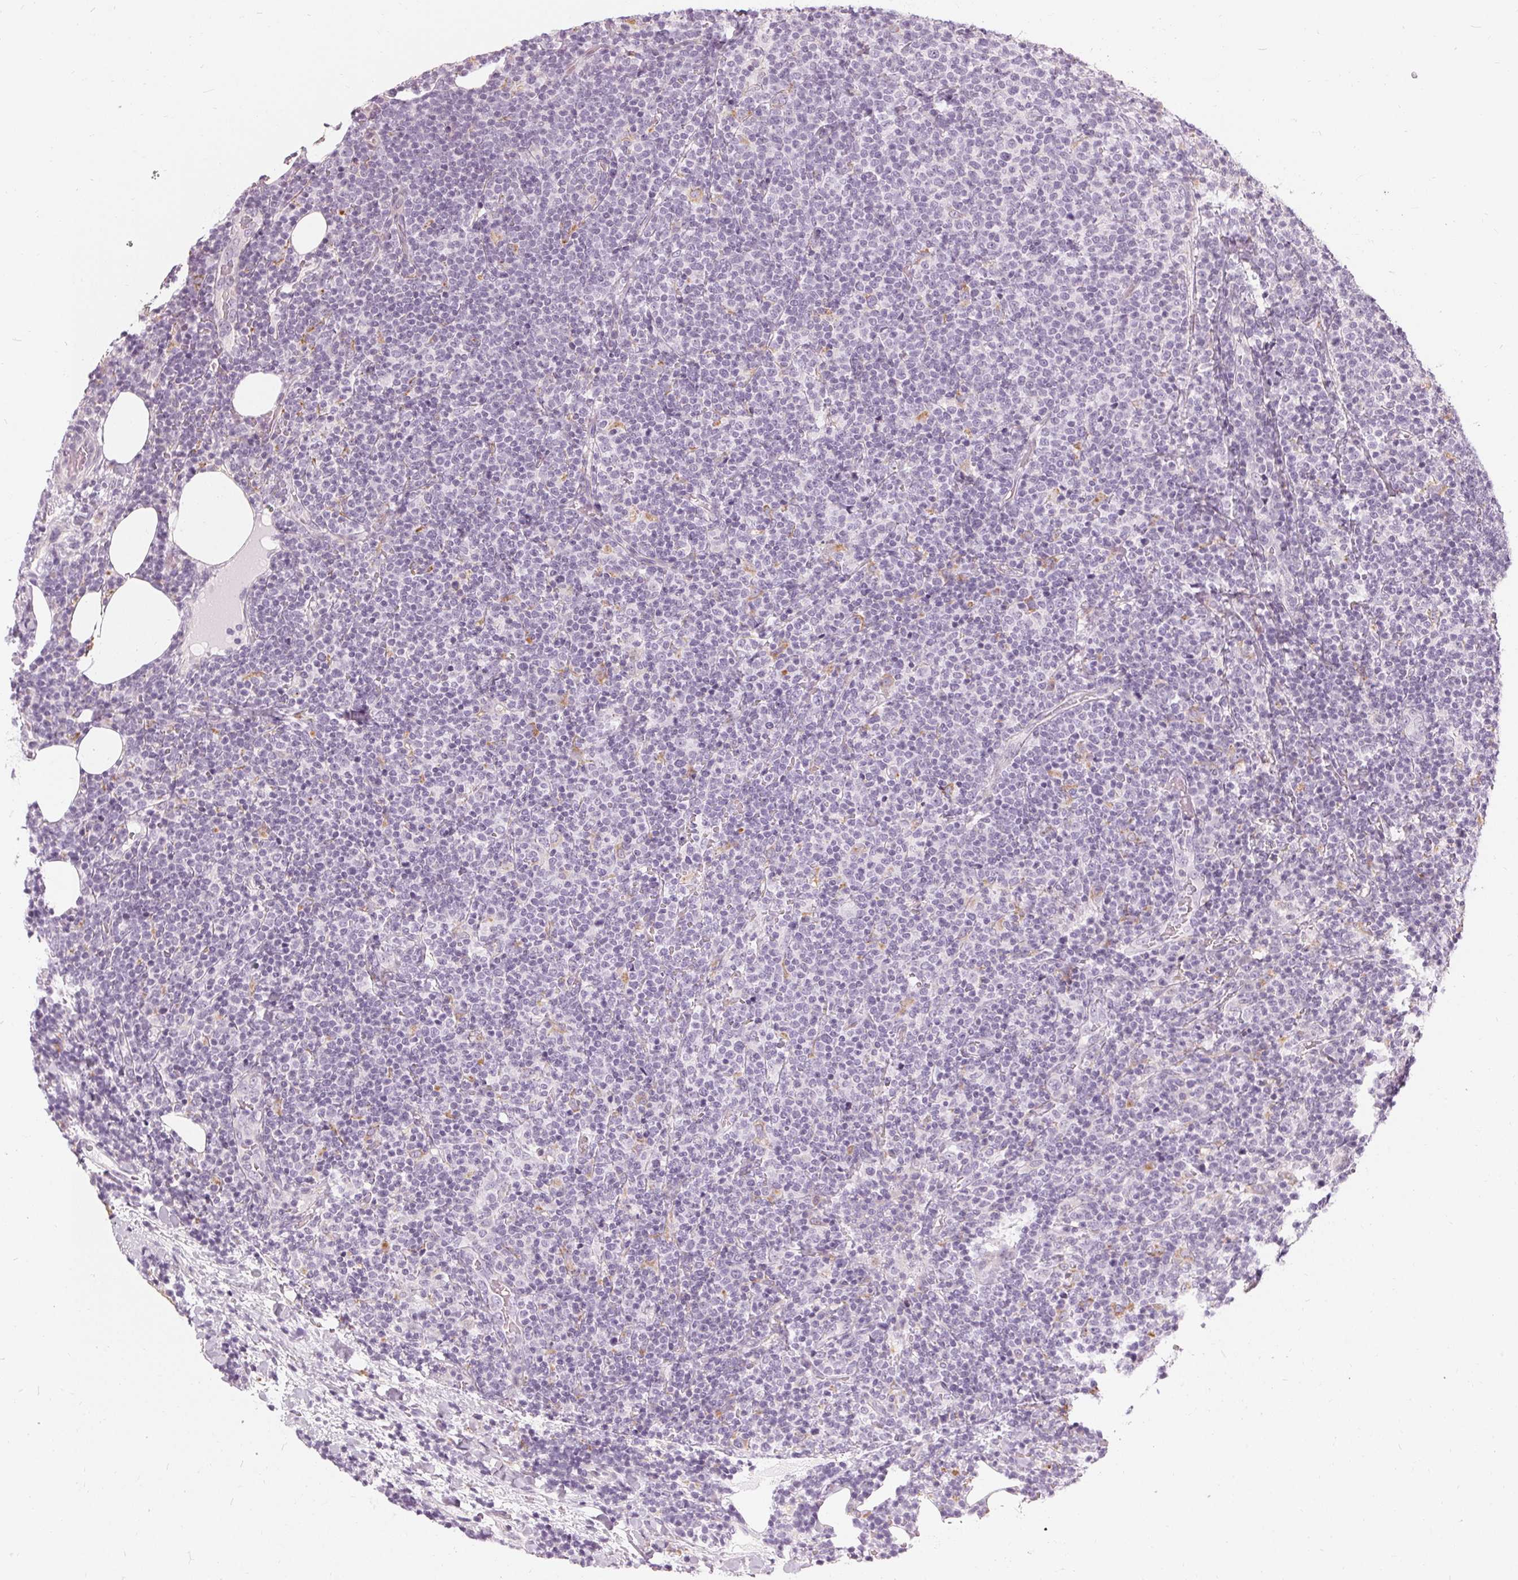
{"staining": {"intensity": "negative", "quantity": "none", "location": "none"}, "tissue": "lymphoma", "cell_type": "Tumor cells", "image_type": "cancer", "snomed": [{"axis": "morphology", "description": "Malignant lymphoma, non-Hodgkin's type, High grade"}, {"axis": "topography", "description": "Lymph node"}], "caption": "IHC image of human lymphoma stained for a protein (brown), which displays no expression in tumor cells.", "gene": "HOPX", "patient": {"sex": "male", "age": 61}}